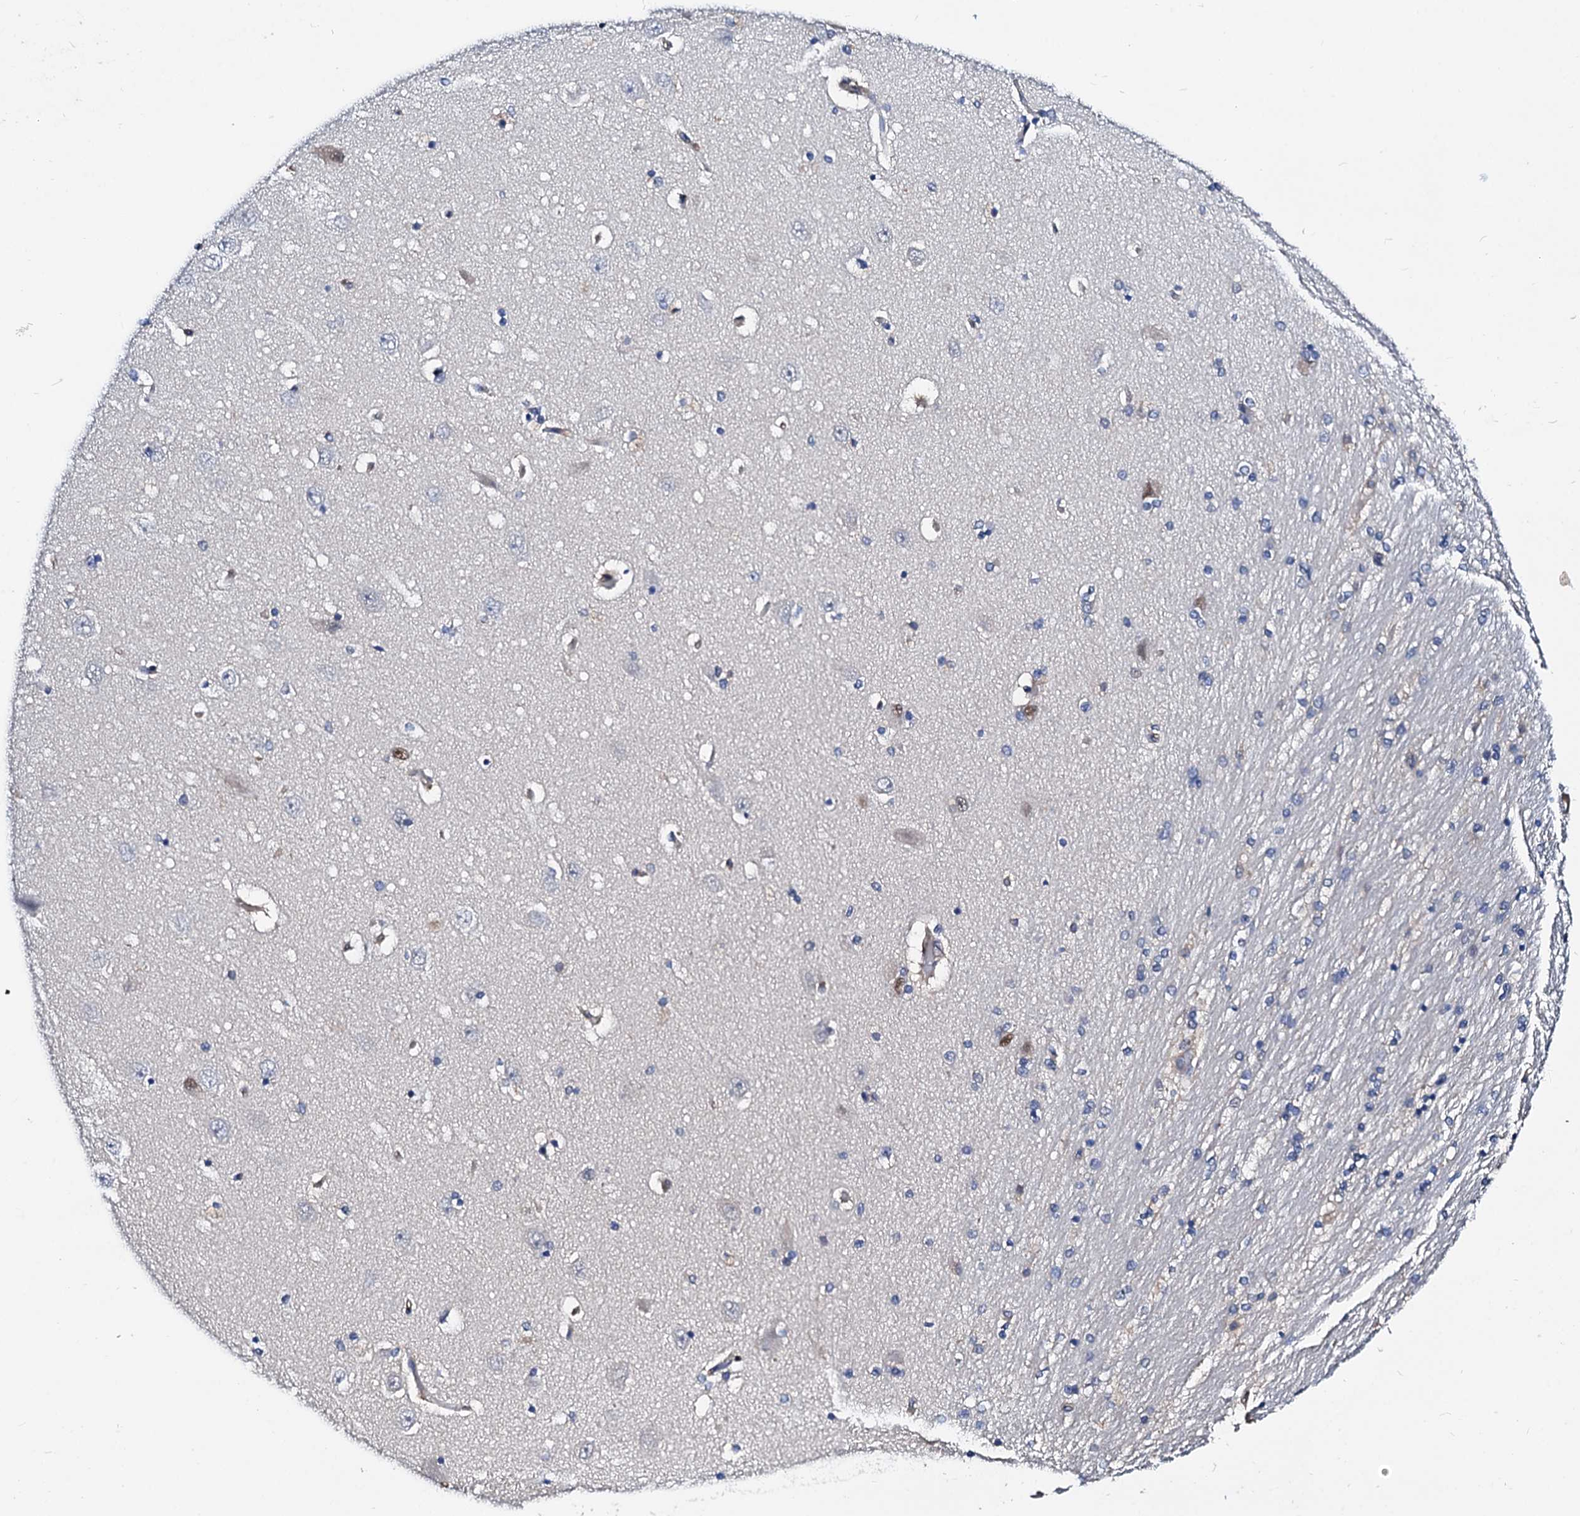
{"staining": {"intensity": "negative", "quantity": "none", "location": "none"}, "tissue": "hippocampus", "cell_type": "Glial cells", "image_type": "normal", "snomed": [{"axis": "morphology", "description": "Normal tissue, NOS"}, {"axis": "topography", "description": "Hippocampus"}], "caption": "The IHC photomicrograph has no significant staining in glial cells of hippocampus.", "gene": "CSN2", "patient": {"sex": "female", "age": 54}}